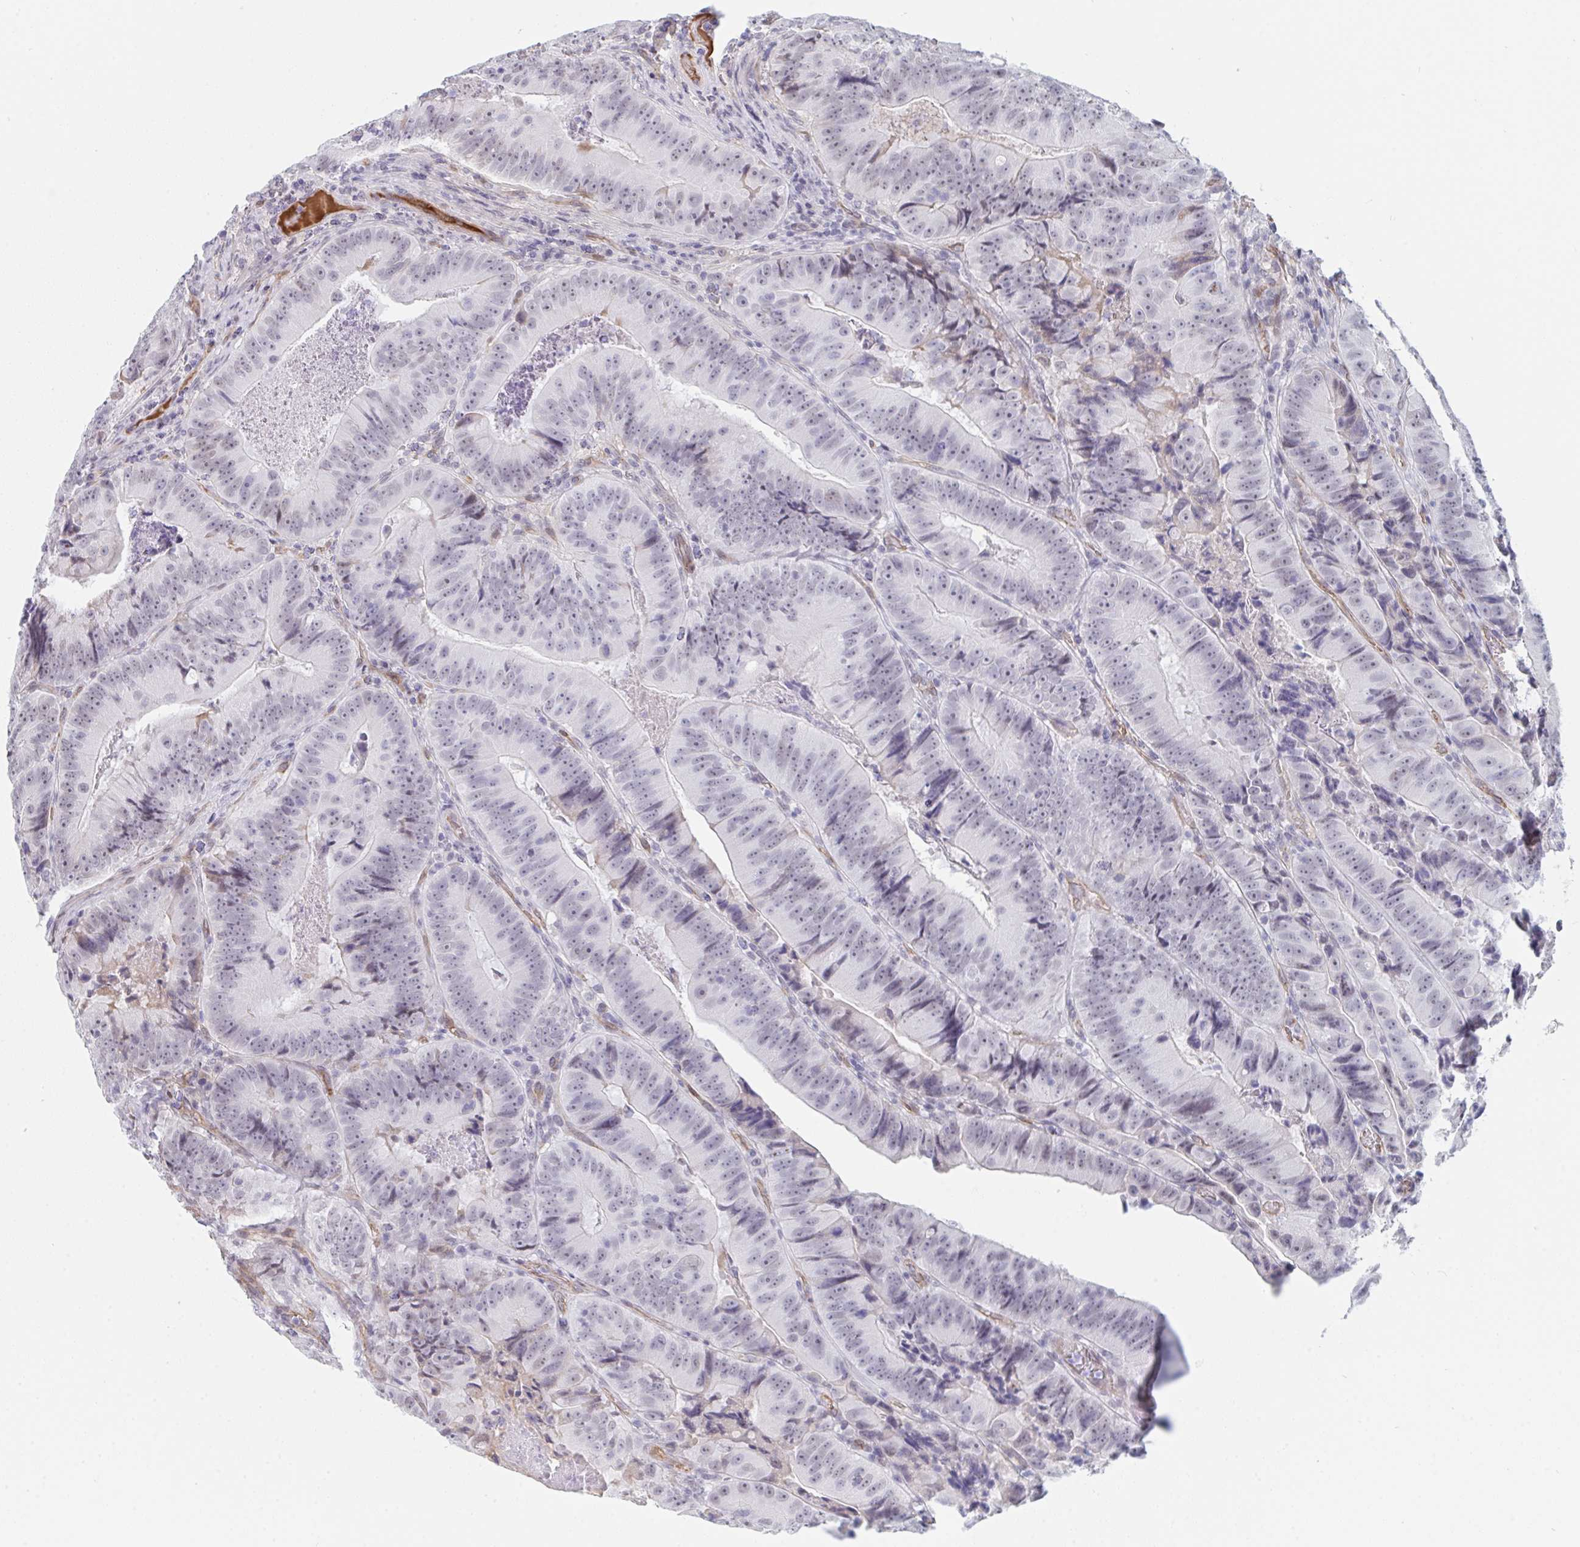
{"staining": {"intensity": "weak", "quantity": "<25%", "location": "nuclear"}, "tissue": "colorectal cancer", "cell_type": "Tumor cells", "image_type": "cancer", "snomed": [{"axis": "morphology", "description": "Adenocarcinoma, NOS"}, {"axis": "topography", "description": "Colon"}], "caption": "The histopathology image reveals no significant expression in tumor cells of adenocarcinoma (colorectal).", "gene": "DSCAML1", "patient": {"sex": "female", "age": 86}}